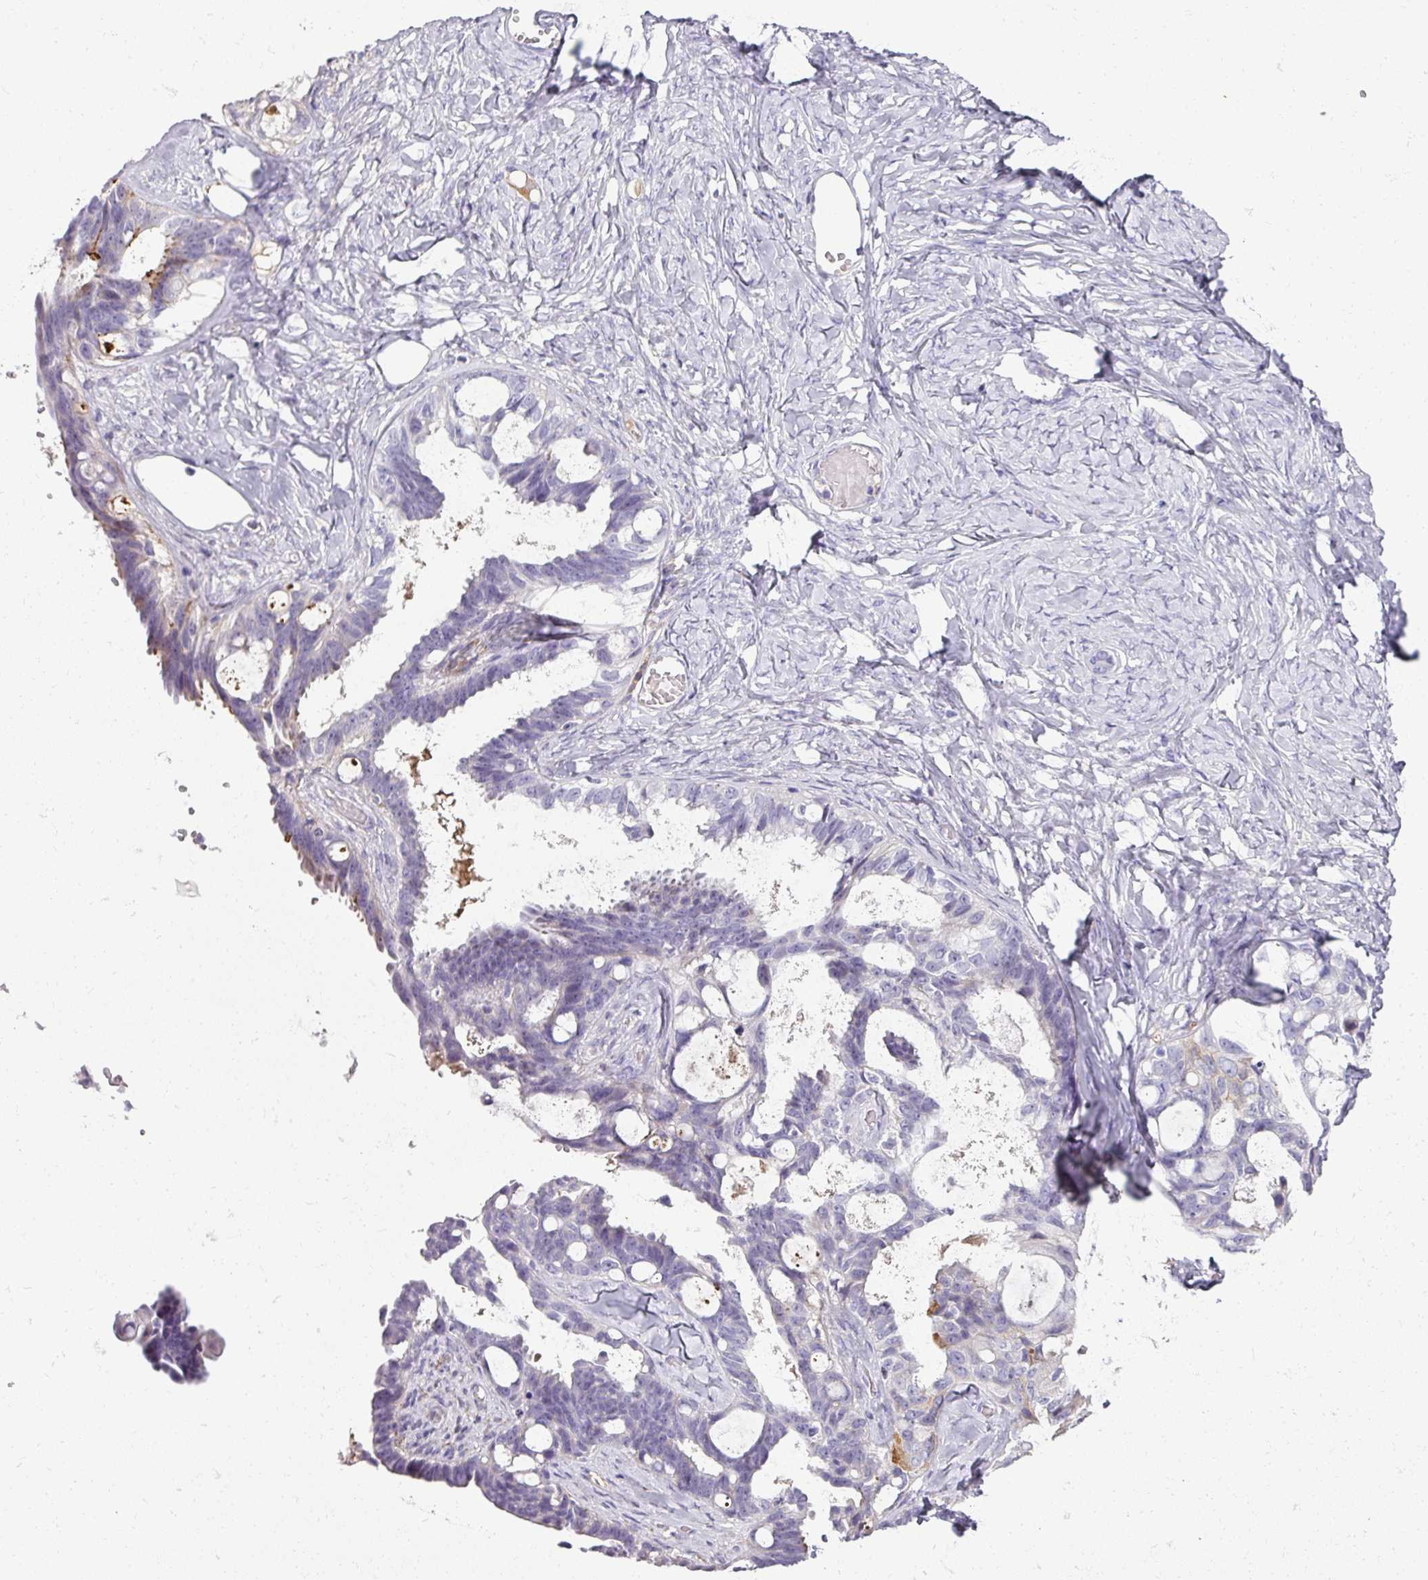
{"staining": {"intensity": "negative", "quantity": "none", "location": "none"}, "tissue": "ovarian cancer", "cell_type": "Tumor cells", "image_type": "cancer", "snomed": [{"axis": "morphology", "description": "Cystadenocarcinoma, serous, NOS"}, {"axis": "topography", "description": "Ovary"}], "caption": "This is an immunohistochemistry (IHC) micrograph of ovarian serous cystadenocarcinoma. There is no staining in tumor cells.", "gene": "FGF17", "patient": {"sex": "female", "age": 69}}